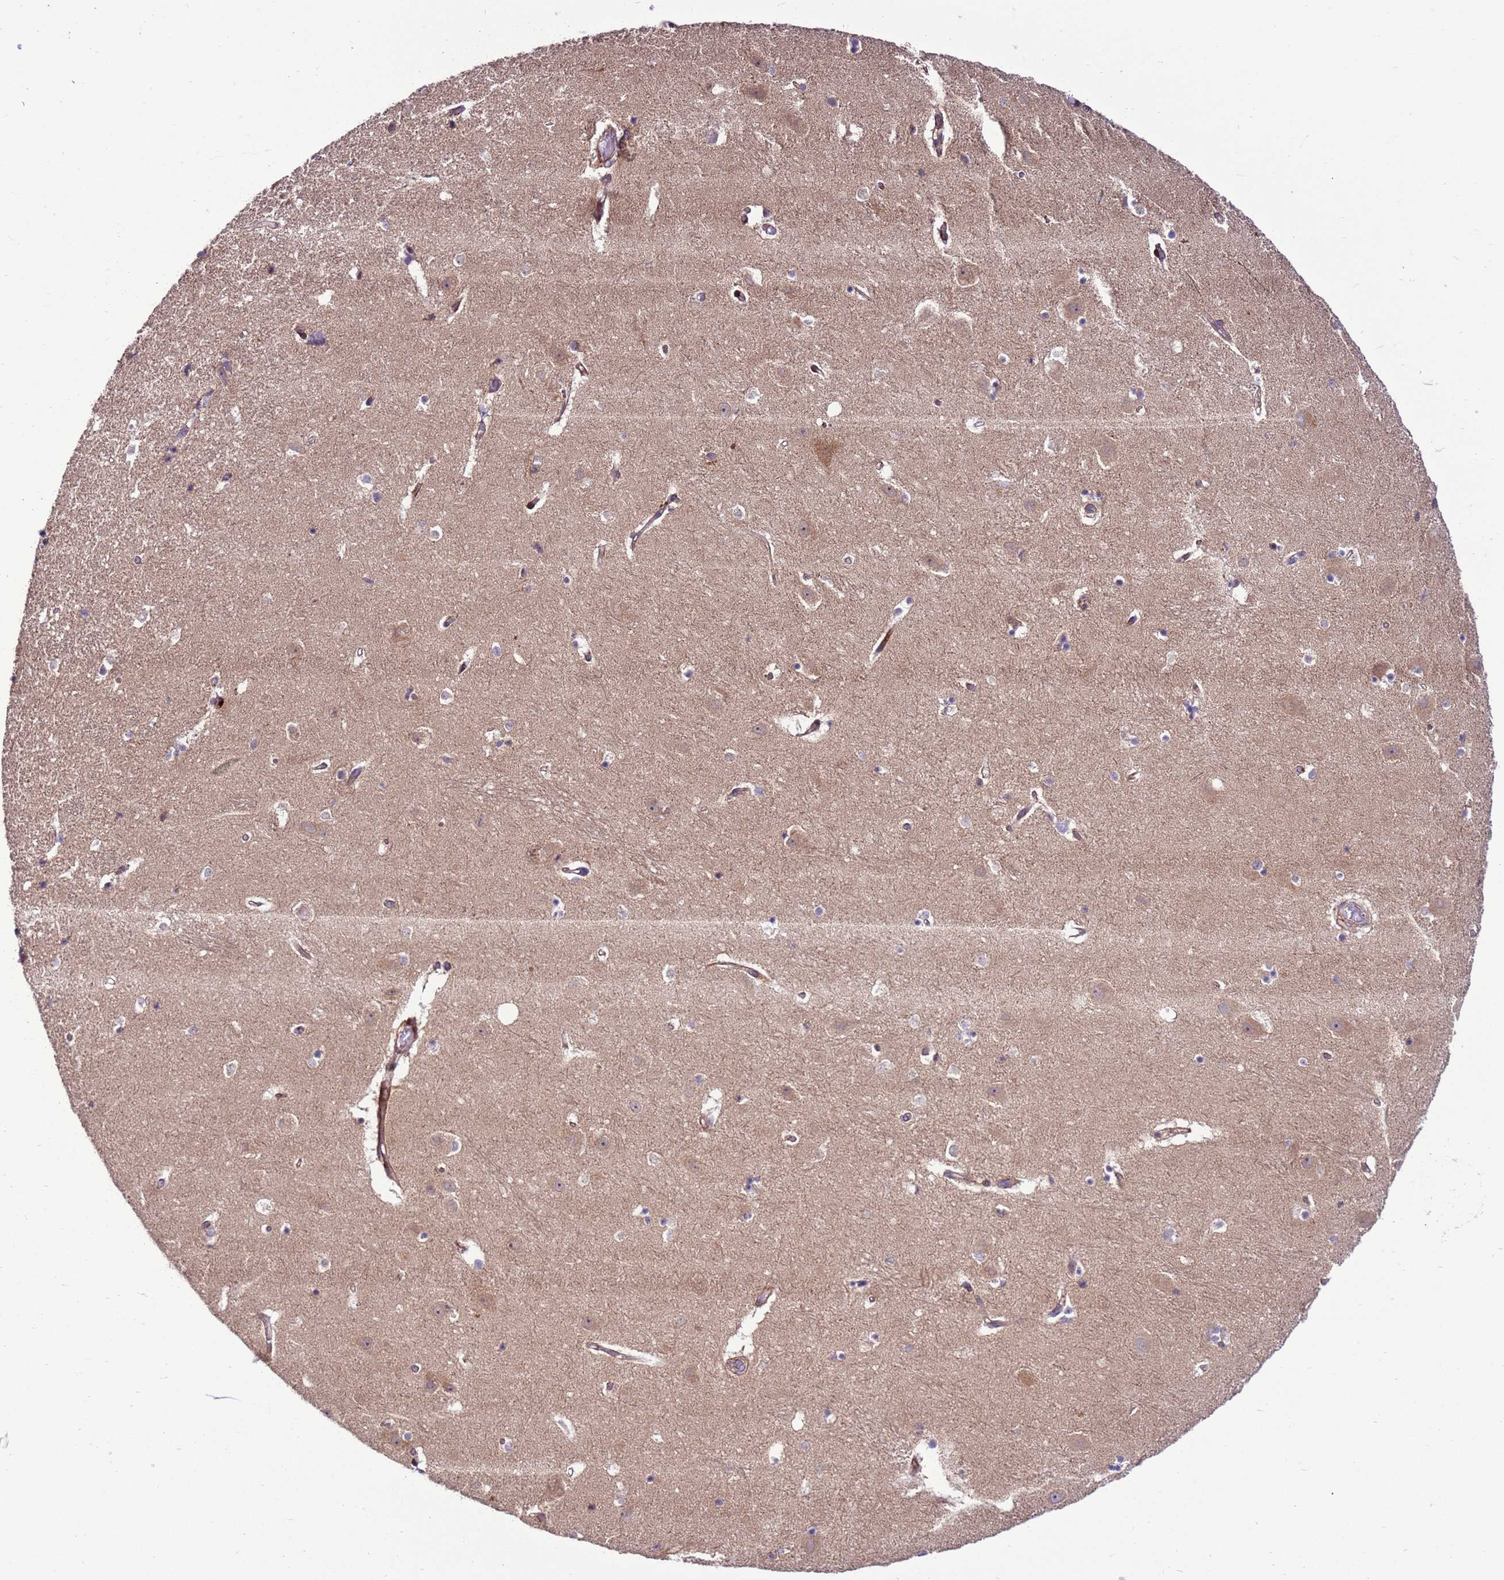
{"staining": {"intensity": "moderate", "quantity": "<25%", "location": "cytoplasmic/membranous"}, "tissue": "hippocampus", "cell_type": "Glial cells", "image_type": "normal", "snomed": [{"axis": "morphology", "description": "Normal tissue, NOS"}, {"axis": "topography", "description": "Hippocampus"}], "caption": "This is a photomicrograph of IHC staining of unremarkable hippocampus, which shows moderate positivity in the cytoplasmic/membranous of glial cells.", "gene": "ZNF624", "patient": {"sex": "female", "age": 52}}